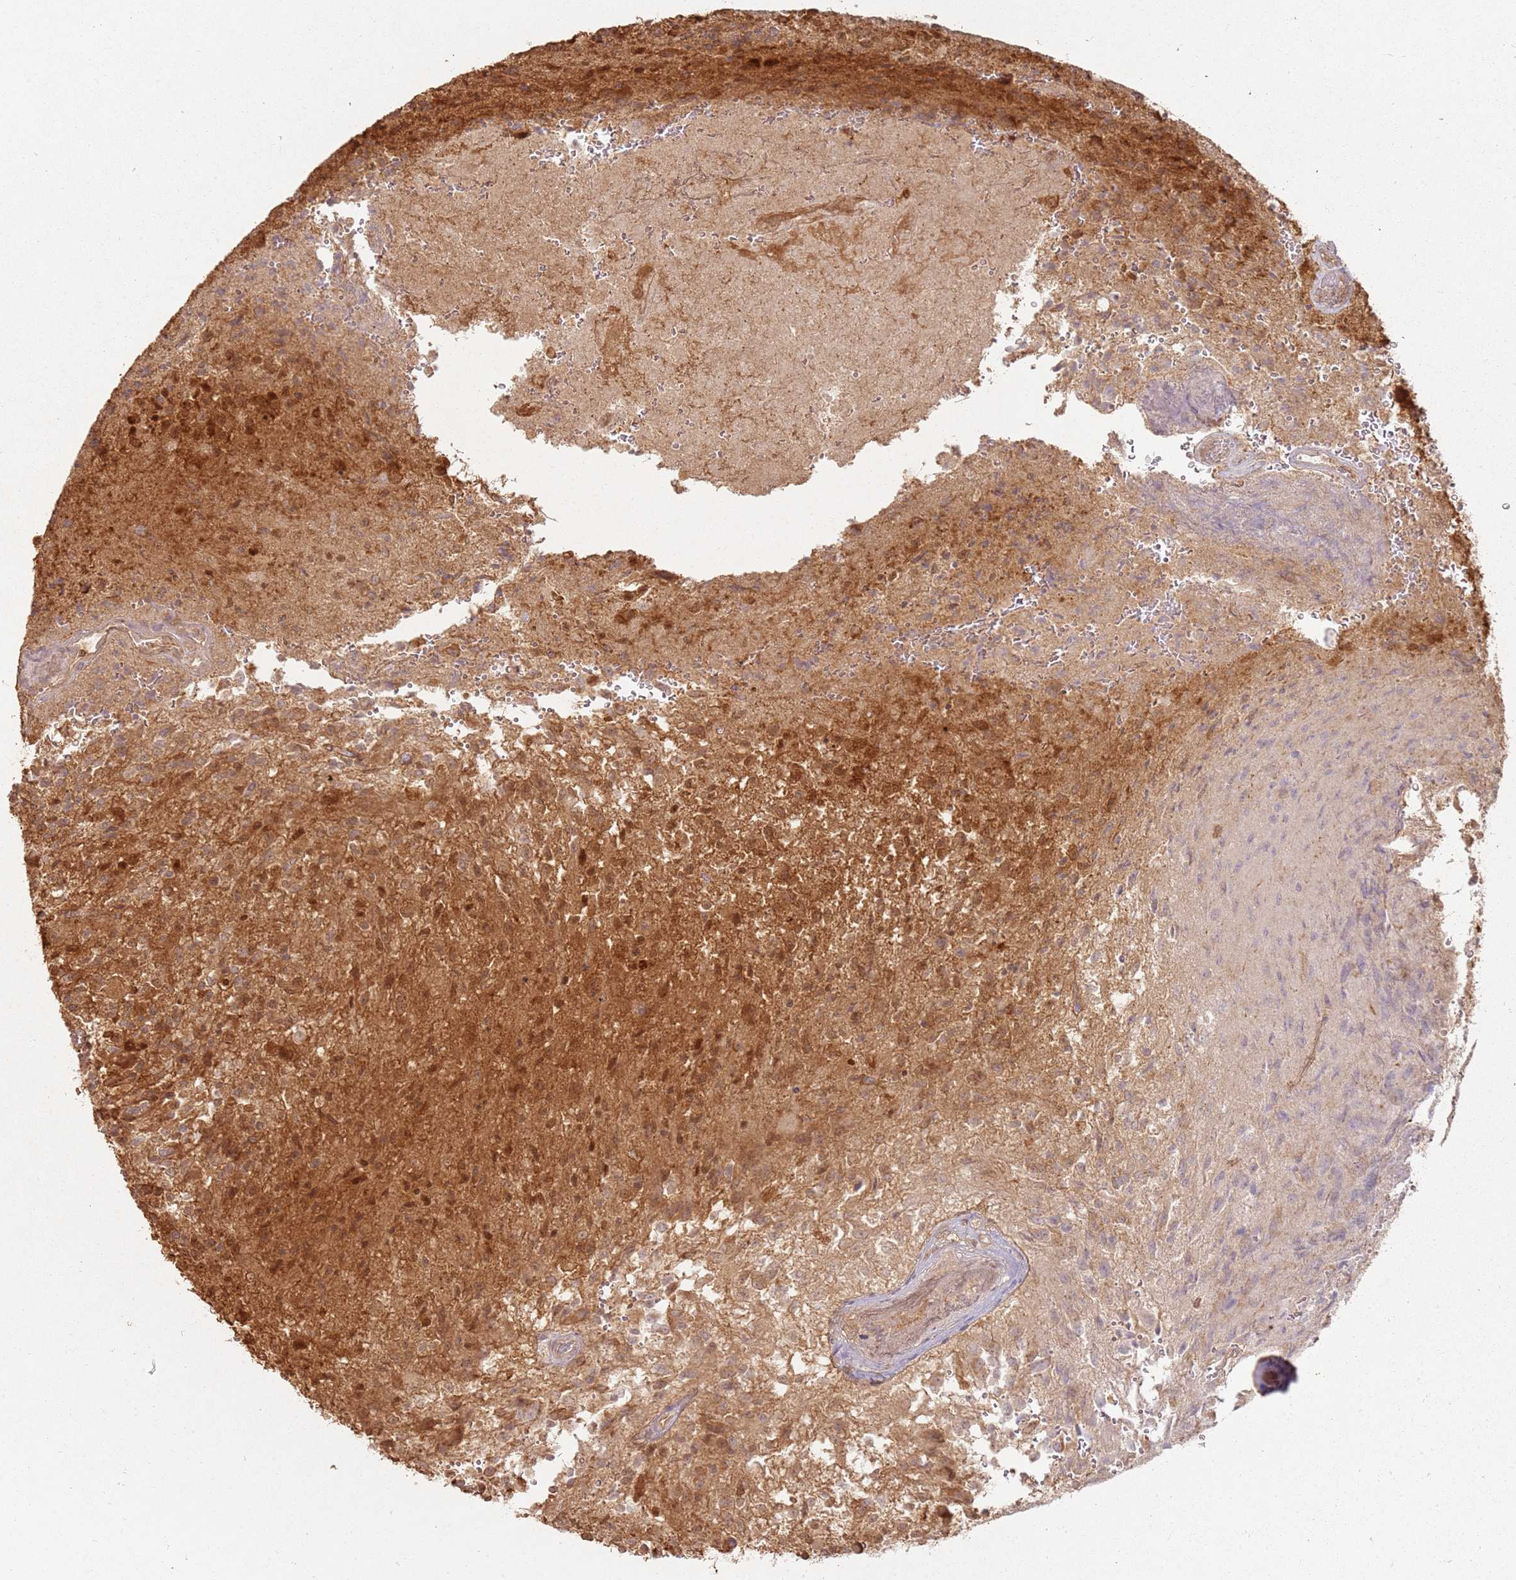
{"staining": {"intensity": "moderate", "quantity": ">75%", "location": "cytoplasmic/membranous"}, "tissue": "glioma", "cell_type": "Tumor cells", "image_type": "cancer", "snomed": [{"axis": "morphology", "description": "Normal tissue, NOS"}, {"axis": "morphology", "description": "Glioma, malignant, High grade"}, {"axis": "topography", "description": "Cerebral cortex"}], "caption": "Moderate cytoplasmic/membranous protein positivity is seen in approximately >75% of tumor cells in malignant glioma (high-grade).", "gene": "ZNF776", "patient": {"sex": "male", "age": 56}}